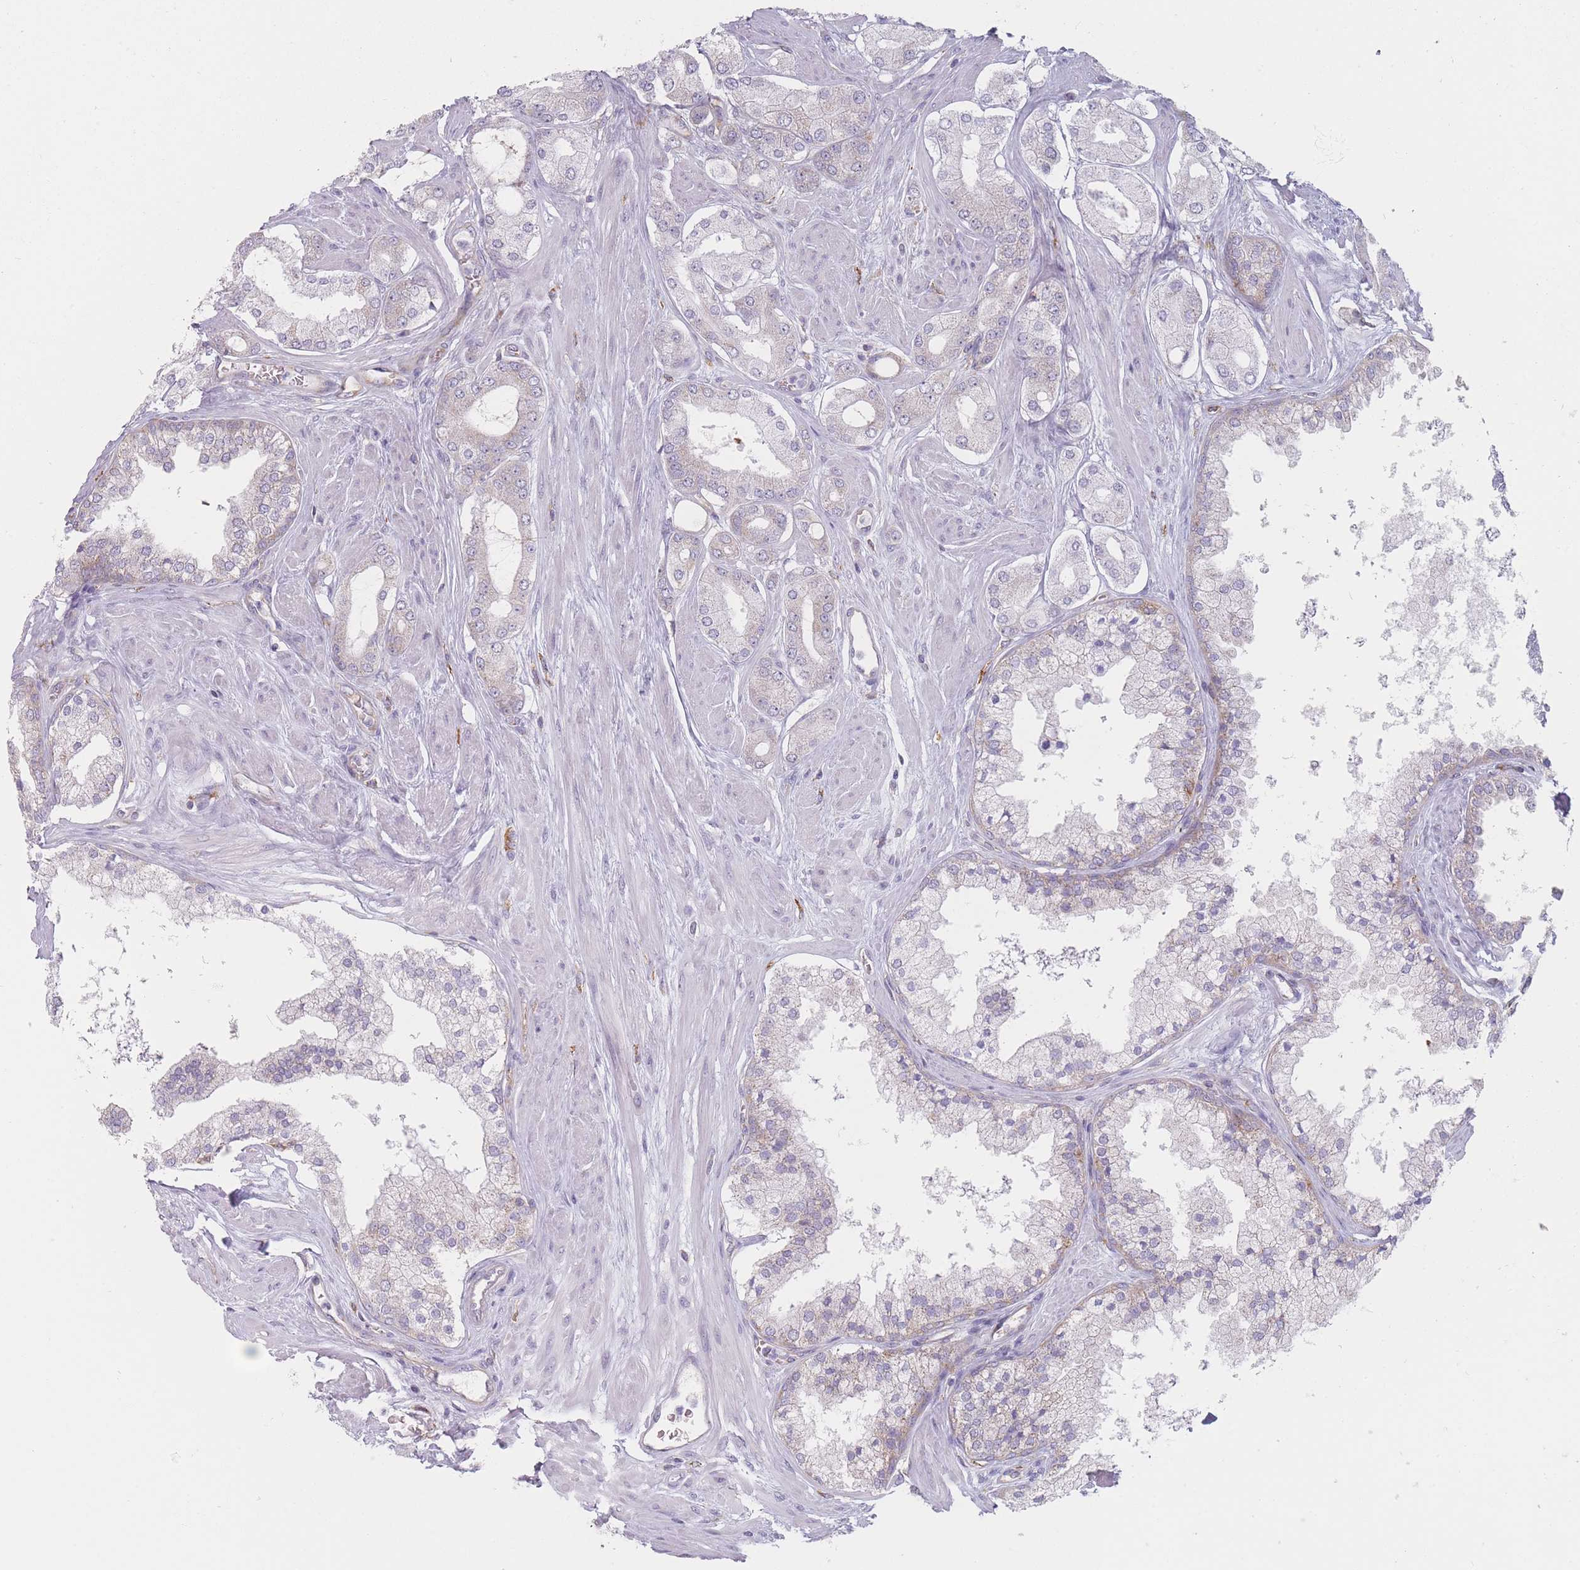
{"staining": {"intensity": "negative", "quantity": "none", "location": "none"}, "tissue": "prostate cancer", "cell_type": "Tumor cells", "image_type": "cancer", "snomed": [{"axis": "morphology", "description": "Adenocarcinoma, Low grade"}, {"axis": "topography", "description": "Prostate"}], "caption": "Tumor cells show no significant expression in adenocarcinoma (low-grade) (prostate). Nuclei are stained in blue.", "gene": "MAP1S", "patient": {"sex": "male", "age": 42}}